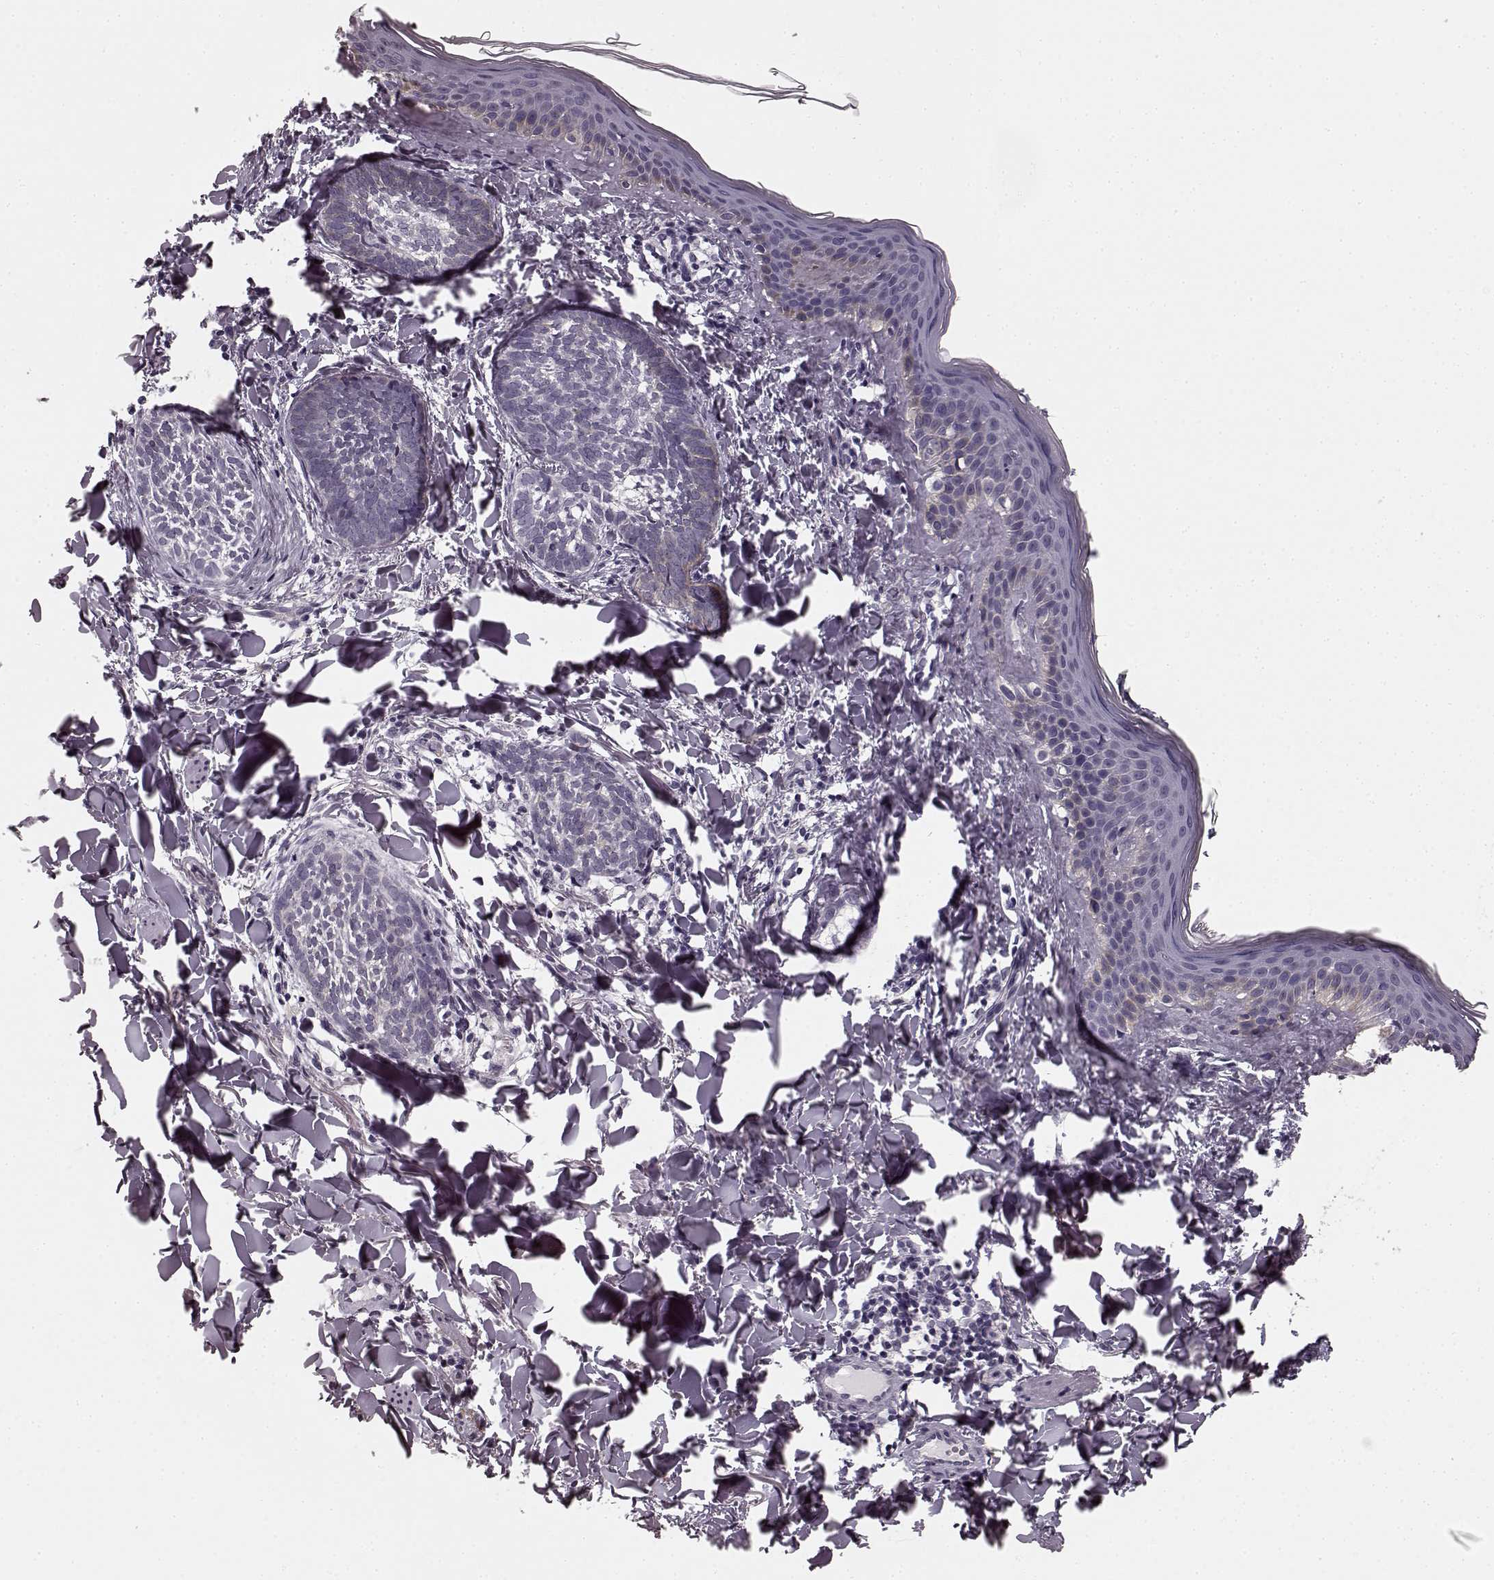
{"staining": {"intensity": "negative", "quantity": "none", "location": "none"}, "tissue": "skin cancer", "cell_type": "Tumor cells", "image_type": "cancer", "snomed": [{"axis": "morphology", "description": "Normal tissue, NOS"}, {"axis": "morphology", "description": "Basal cell carcinoma"}, {"axis": "topography", "description": "Skin"}], "caption": "Tumor cells show no significant protein expression in skin cancer.", "gene": "PRKCE", "patient": {"sex": "male", "age": 46}}